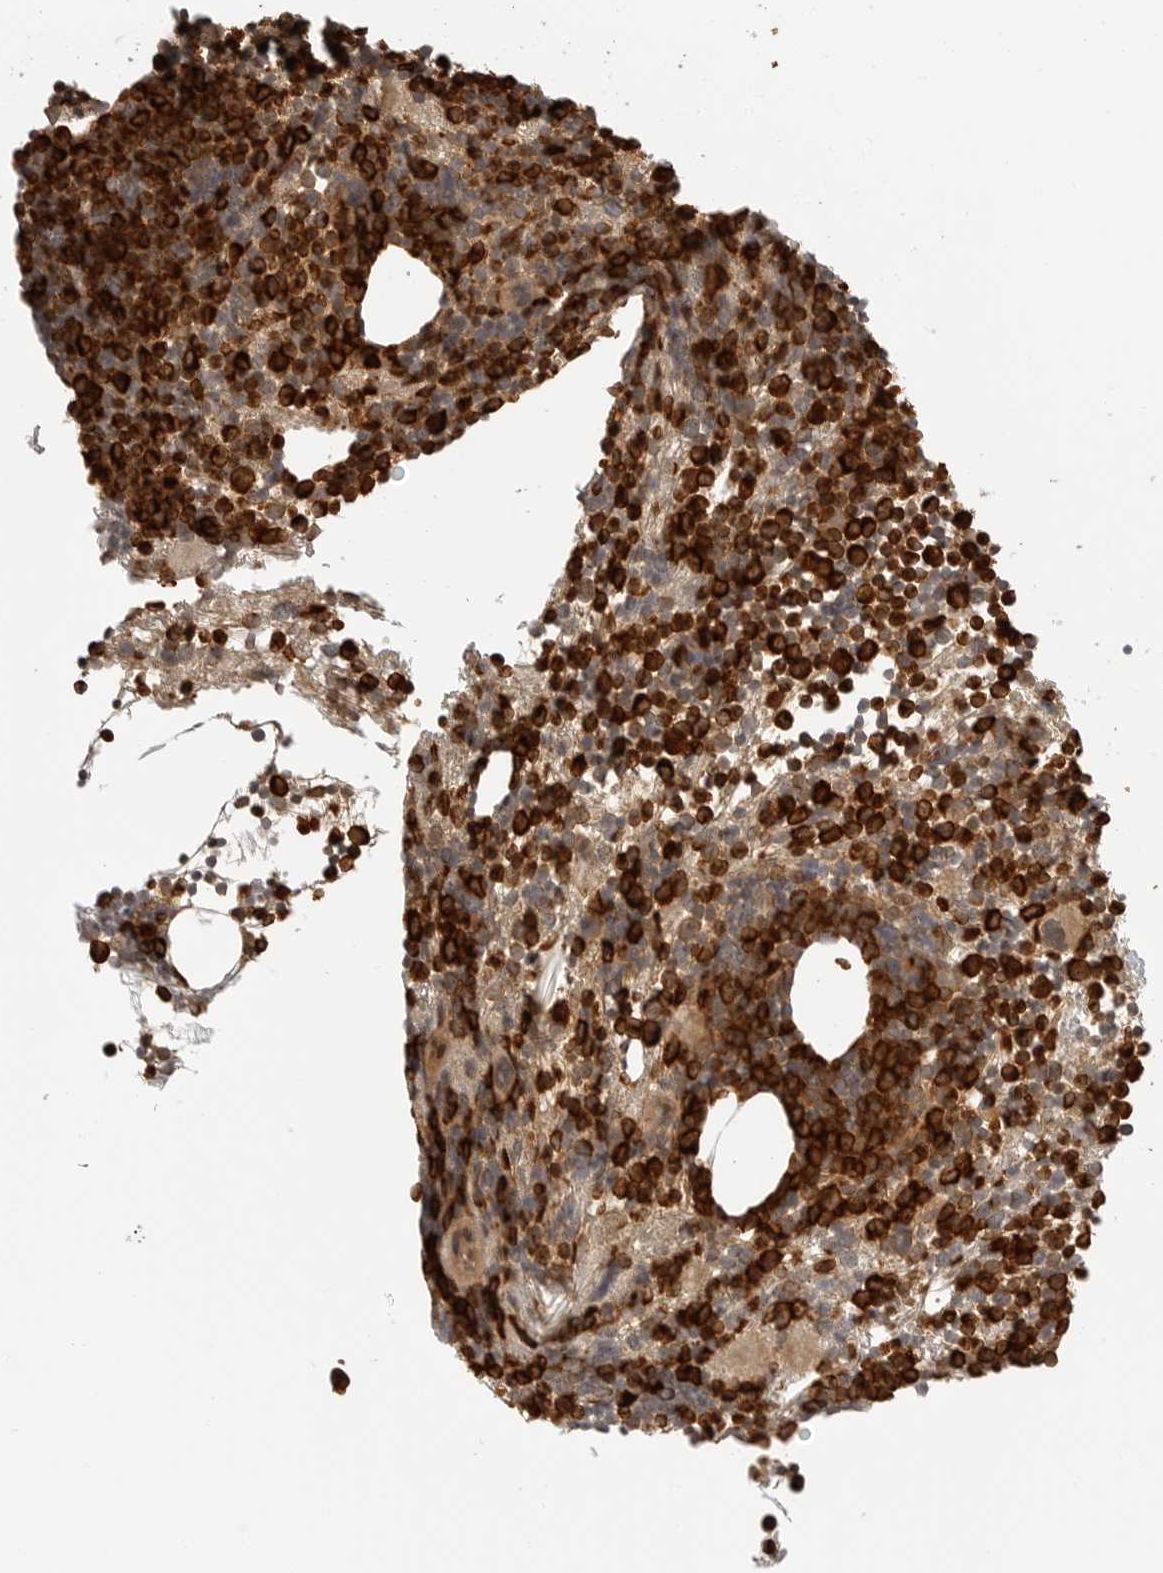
{"staining": {"intensity": "strong", "quantity": ">75%", "location": "cytoplasmic/membranous"}, "tissue": "bone marrow", "cell_type": "Hematopoietic cells", "image_type": "normal", "snomed": [{"axis": "morphology", "description": "Normal tissue, NOS"}, {"axis": "morphology", "description": "Inflammation, NOS"}, {"axis": "topography", "description": "Bone marrow"}], "caption": "IHC of normal bone marrow demonstrates high levels of strong cytoplasmic/membranous expression in about >75% of hematopoietic cells.", "gene": "DSCC1", "patient": {"sex": "male", "age": 1}}